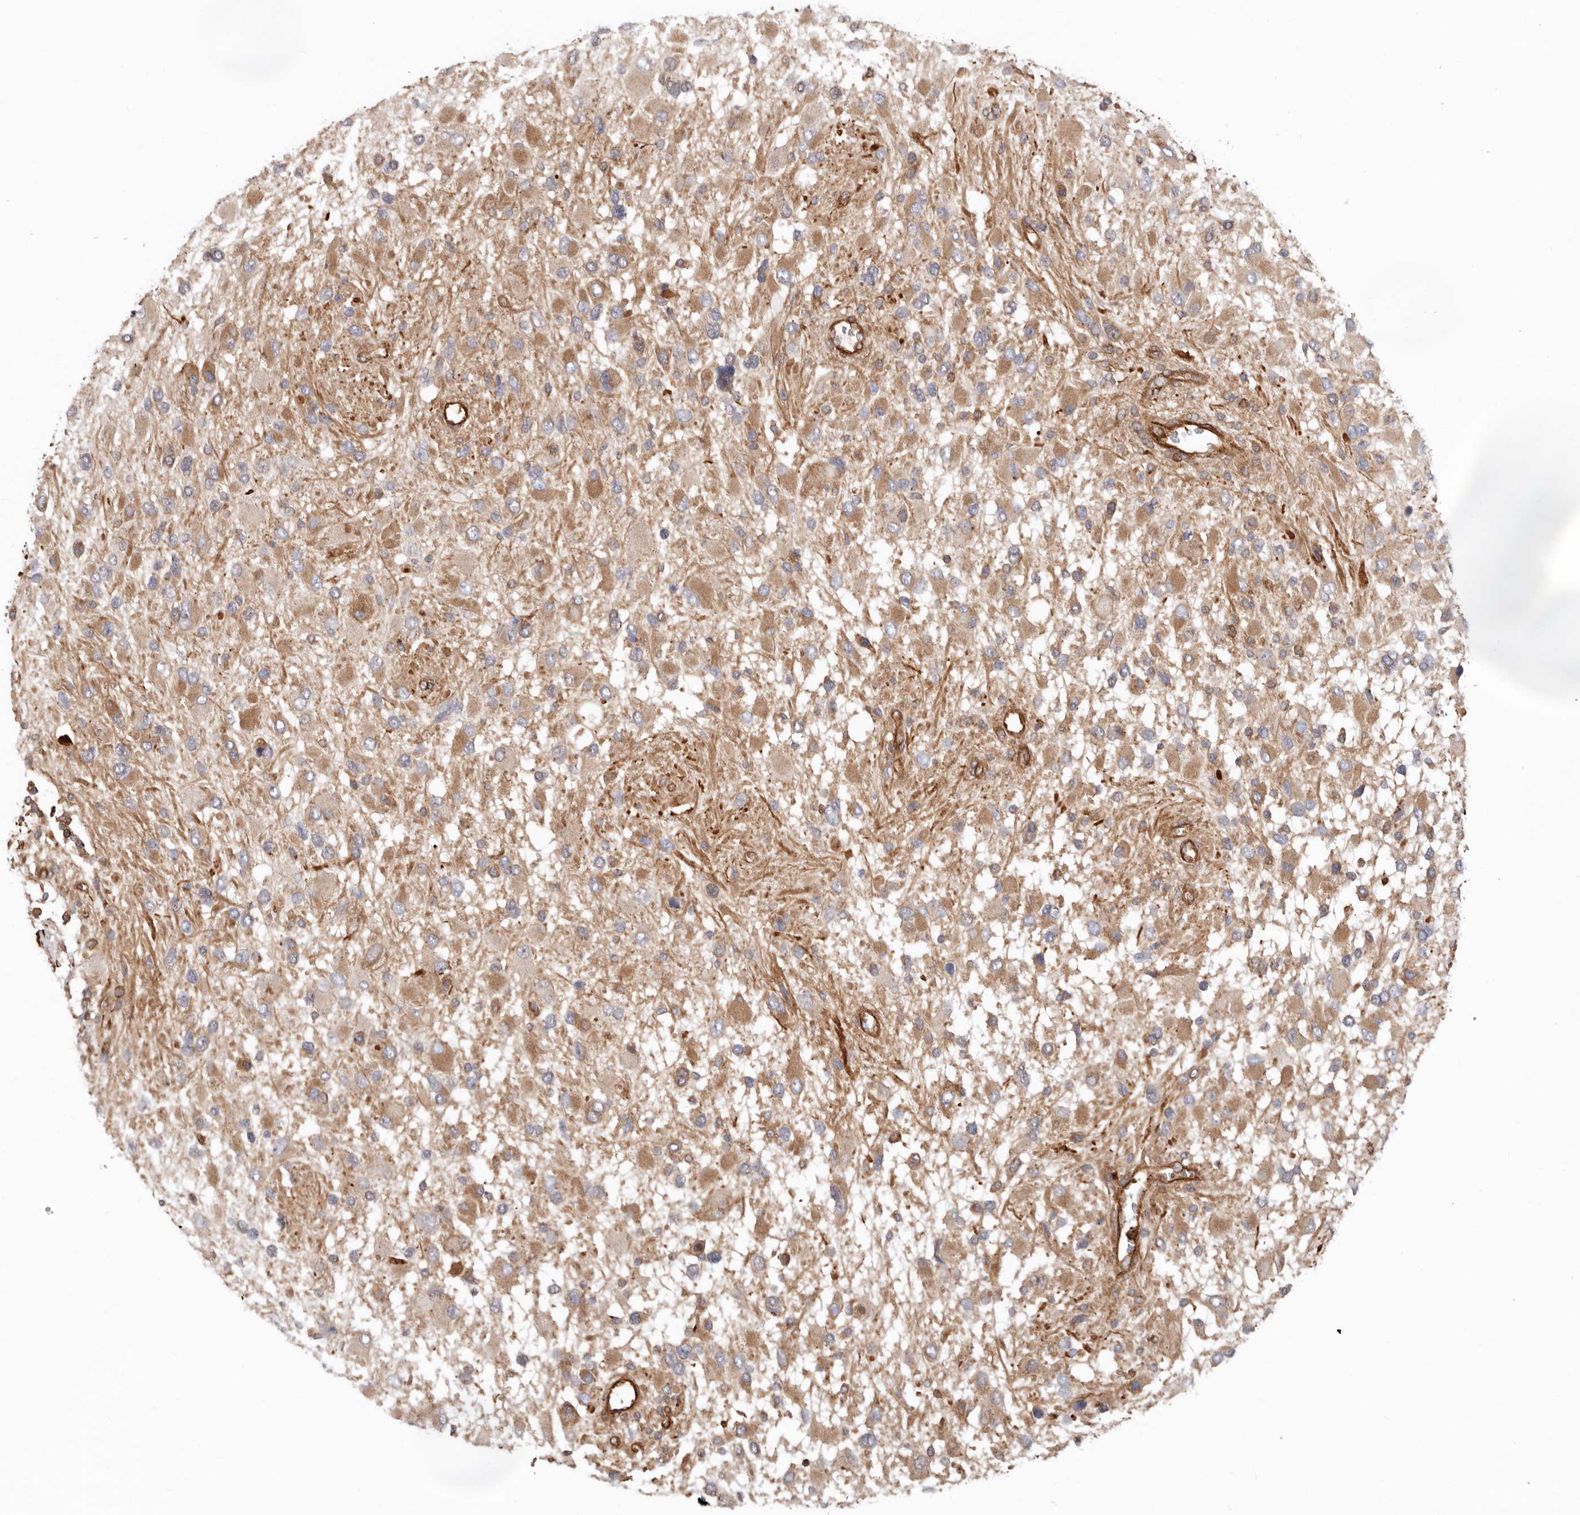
{"staining": {"intensity": "moderate", "quantity": ">75%", "location": "cytoplasmic/membranous"}, "tissue": "glioma", "cell_type": "Tumor cells", "image_type": "cancer", "snomed": [{"axis": "morphology", "description": "Glioma, malignant, High grade"}, {"axis": "topography", "description": "Brain"}], "caption": "Protein expression analysis of human high-grade glioma (malignant) reveals moderate cytoplasmic/membranous expression in about >75% of tumor cells.", "gene": "TMC7", "patient": {"sex": "male", "age": 53}}